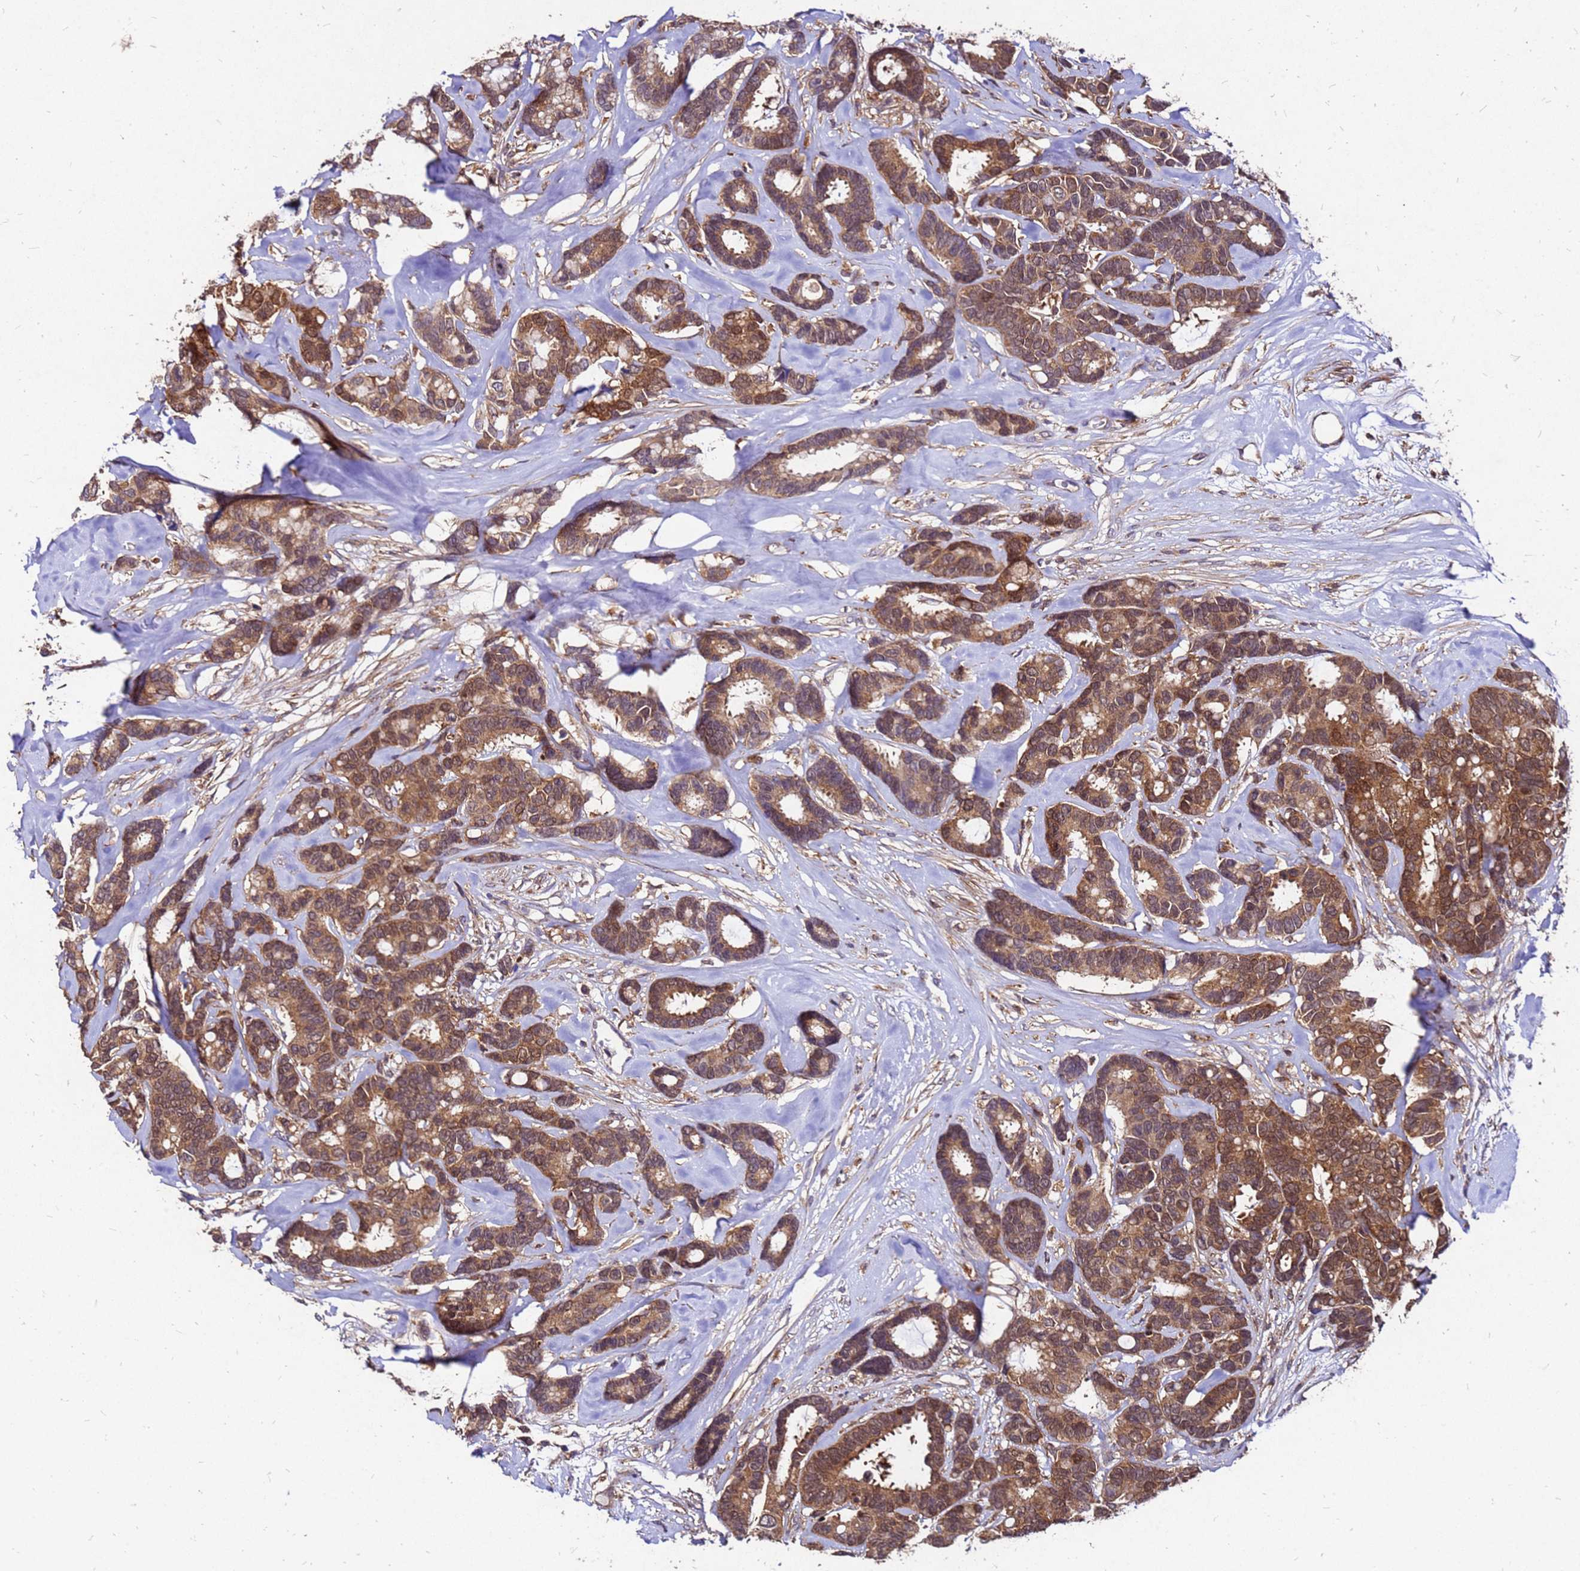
{"staining": {"intensity": "strong", "quantity": ">75%", "location": "cytoplasmic/membranous"}, "tissue": "breast cancer", "cell_type": "Tumor cells", "image_type": "cancer", "snomed": [{"axis": "morphology", "description": "Duct carcinoma"}, {"axis": "topography", "description": "Breast"}], "caption": "A micrograph of human breast cancer stained for a protein shows strong cytoplasmic/membranous brown staining in tumor cells. The protein is shown in brown color, while the nuclei are stained blue.", "gene": "DUSP23", "patient": {"sex": "female", "age": 87}}